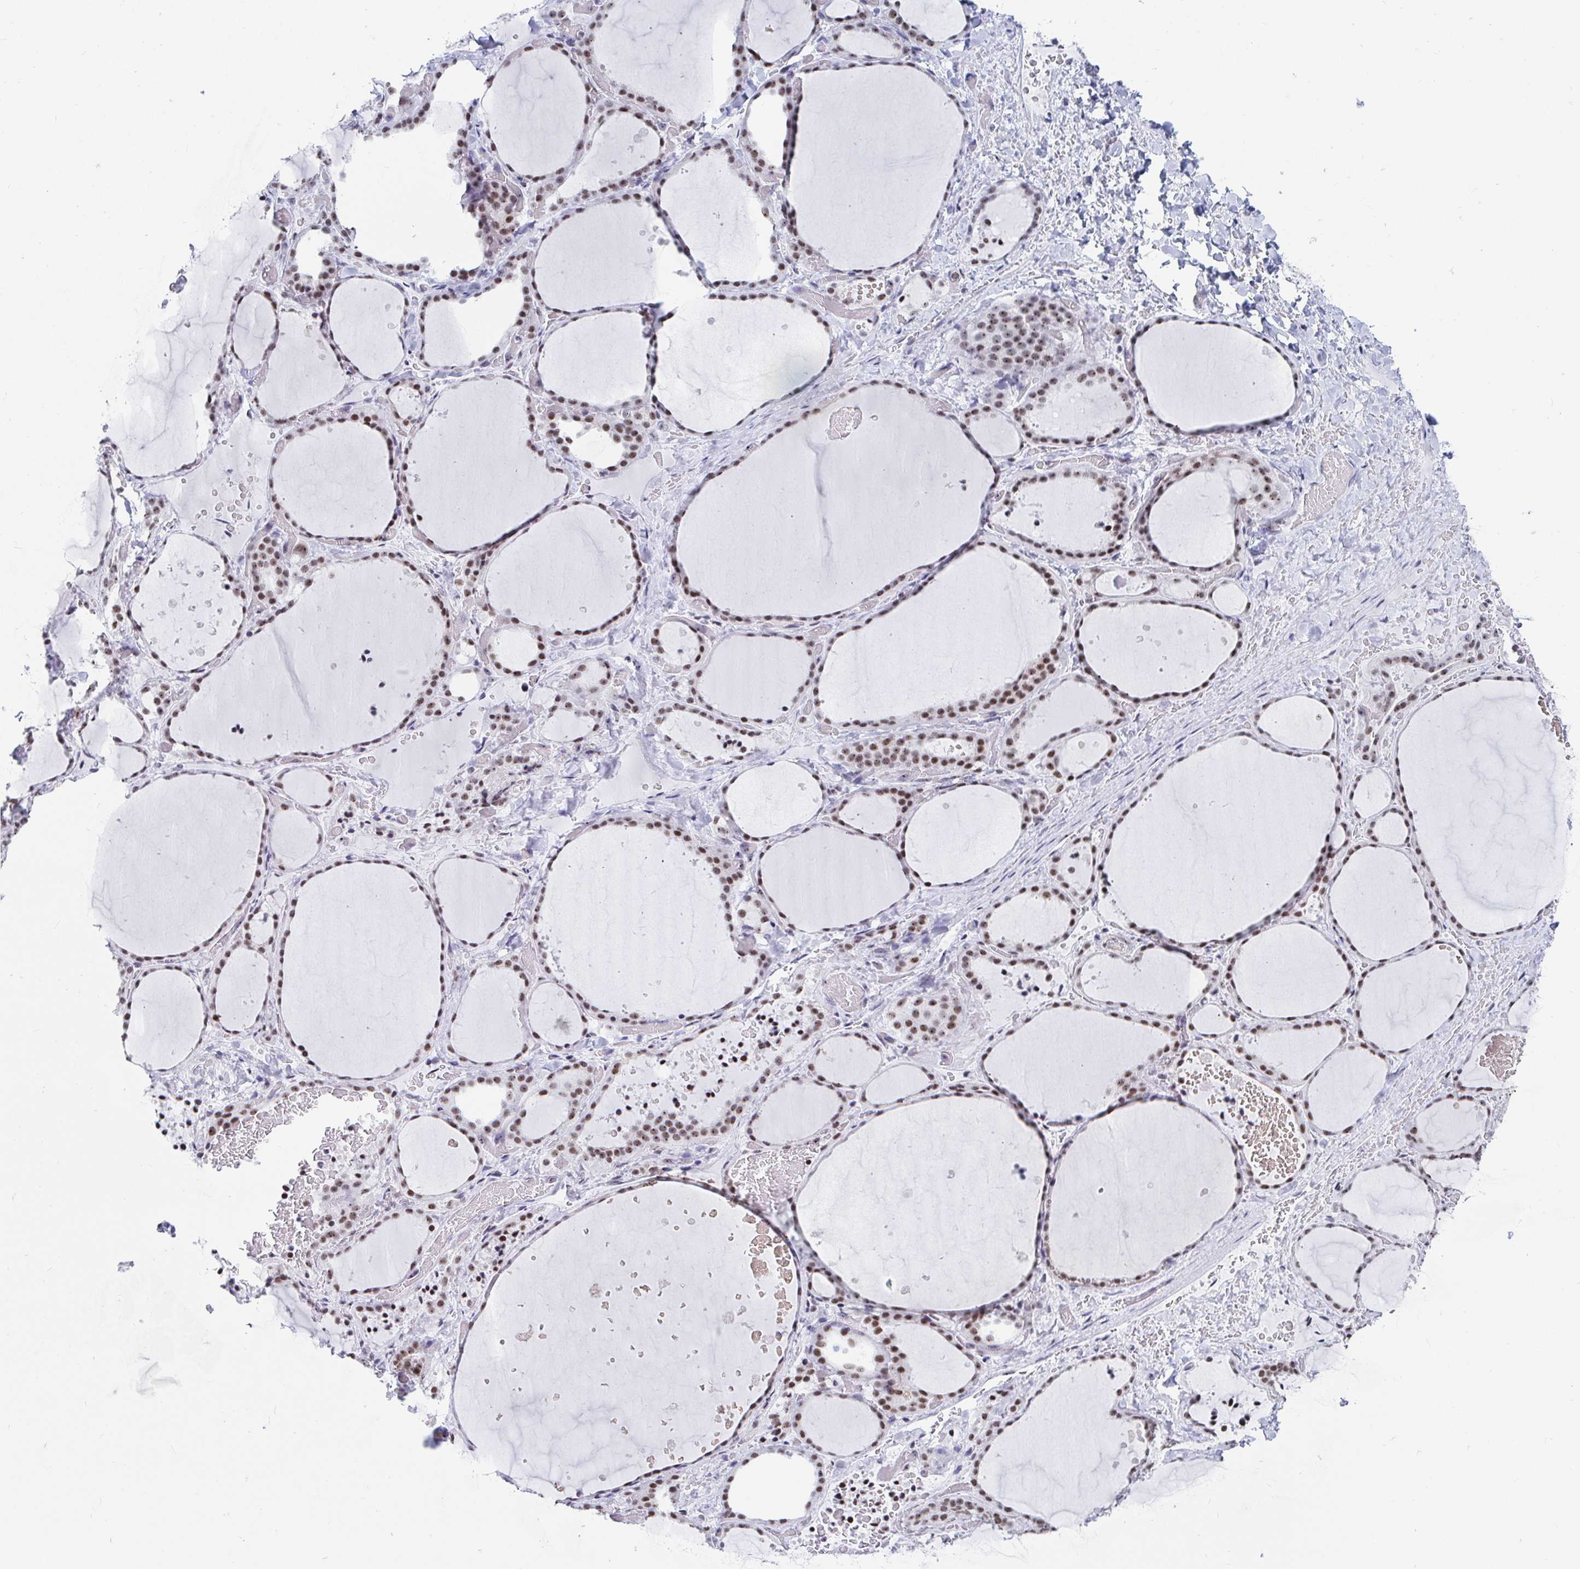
{"staining": {"intensity": "moderate", "quantity": ">75%", "location": "nuclear"}, "tissue": "thyroid gland", "cell_type": "Glandular cells", "image_type": "normal", "snomed": [{"axis": "morphology", "description": "Normal tissue, NOS"}, {"axis": "topography", "description": "Thyroid gland"}], "caption": "Glandular cells demonstrate moderate nuclear expression in approximately >75% of cells in benign thyroid gland. (brown staining indicates protein expression, while blue staining denotes nuclei).", "gene": "SIRT7", "patient": {"sex": "female", "age": 36}}